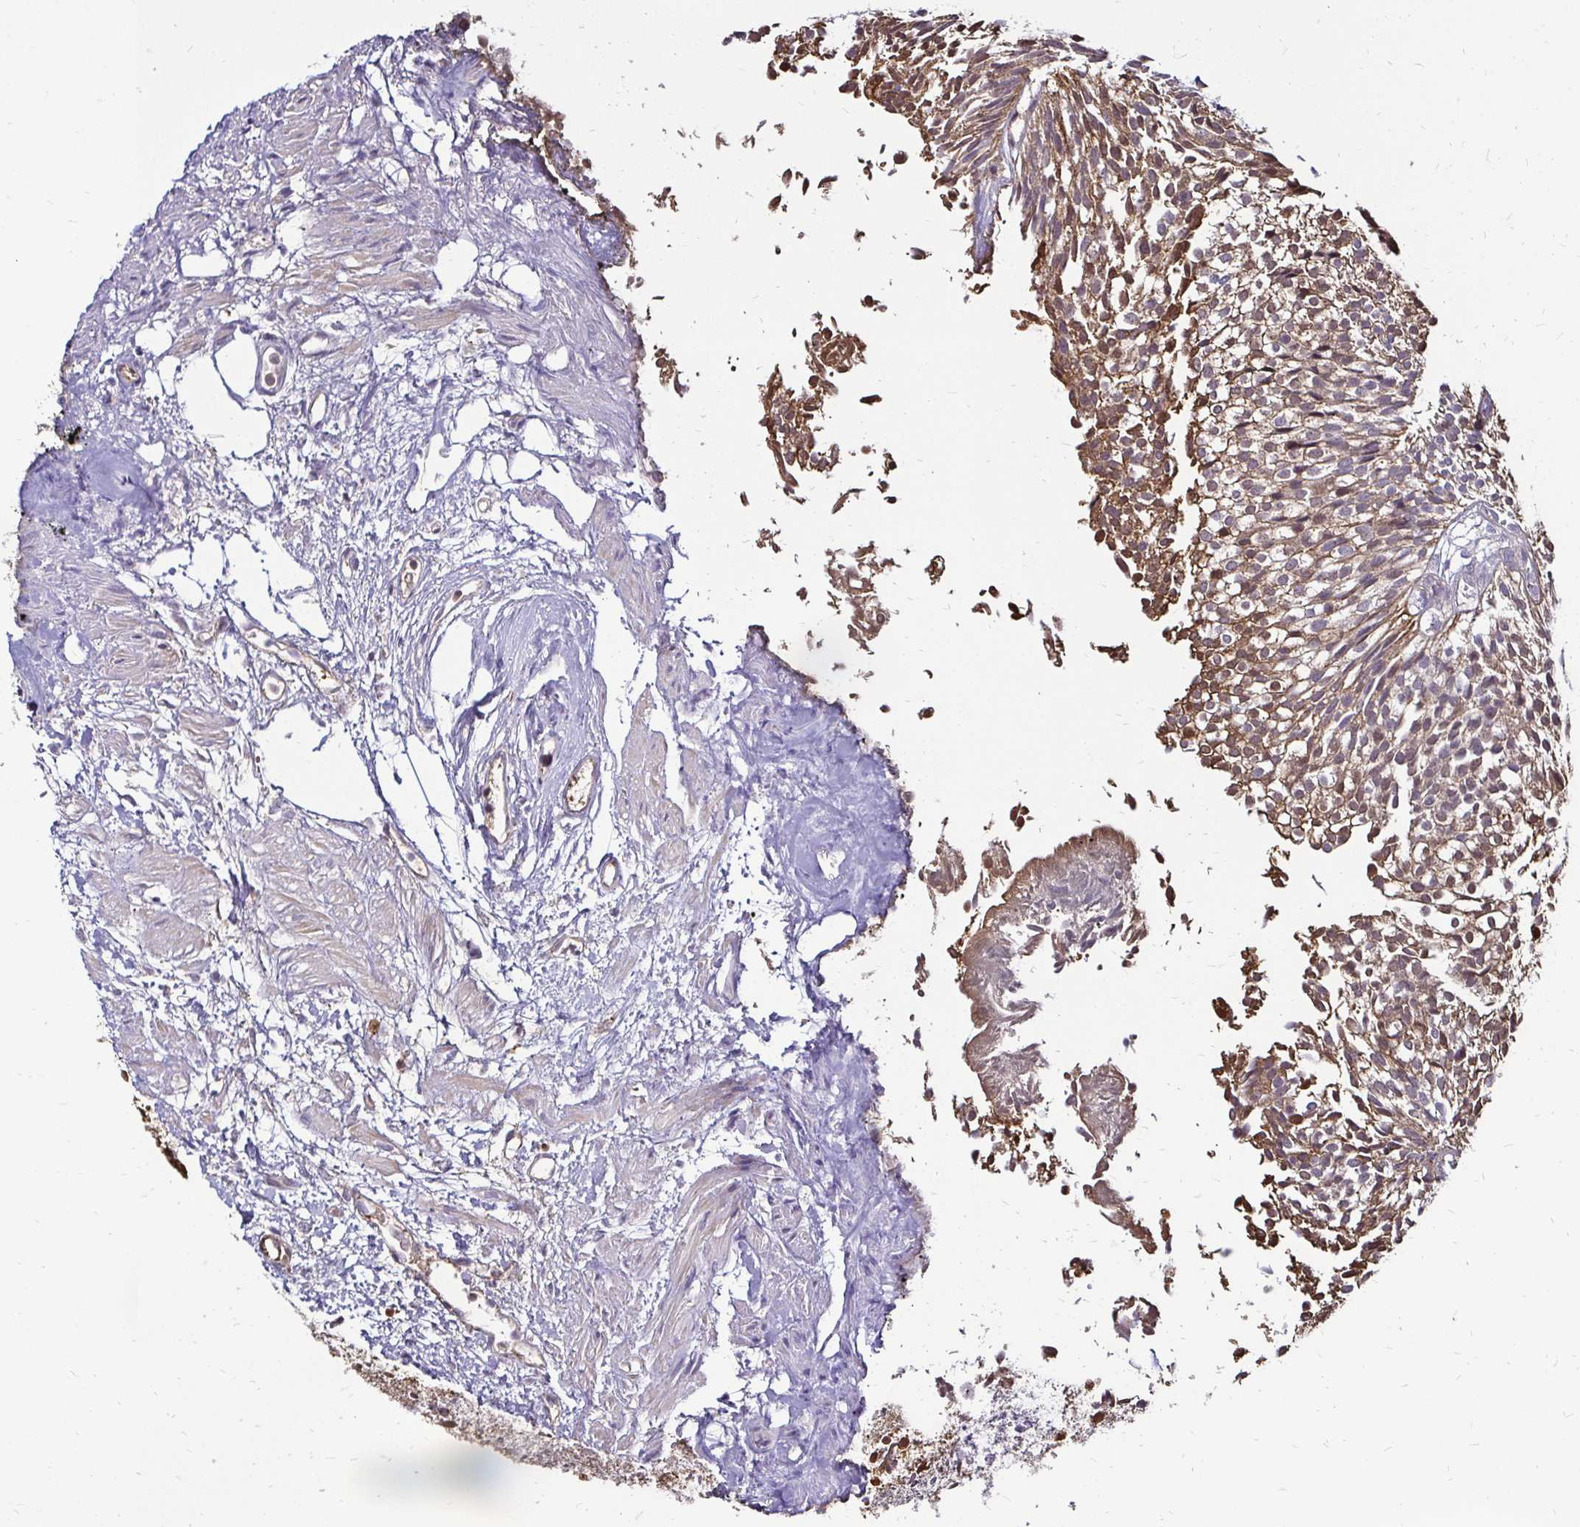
{"staining": {"intensity": "moderate", "quantity": "<25%", "location": "cytoplasmic/membranous,nuclear"}, "tissue": "urothelial cancer", "cell_type": "Tumor cells", "image_type": "cancer", "snomed": [{"axis": "morphology", "description": "Urothelial carcinoma, Low grade"}, {"axis": "topography", "description": "Urinary bladder"}], "caption": "Urothelial cancer was stained to show a protein in brown. There is low levels of moderate cytoplasmic/membranous and nuclear positivity in about <25% of tumor cells.", "gene": "ZFP1", "patient": {"sex": "male", "age": 91}}